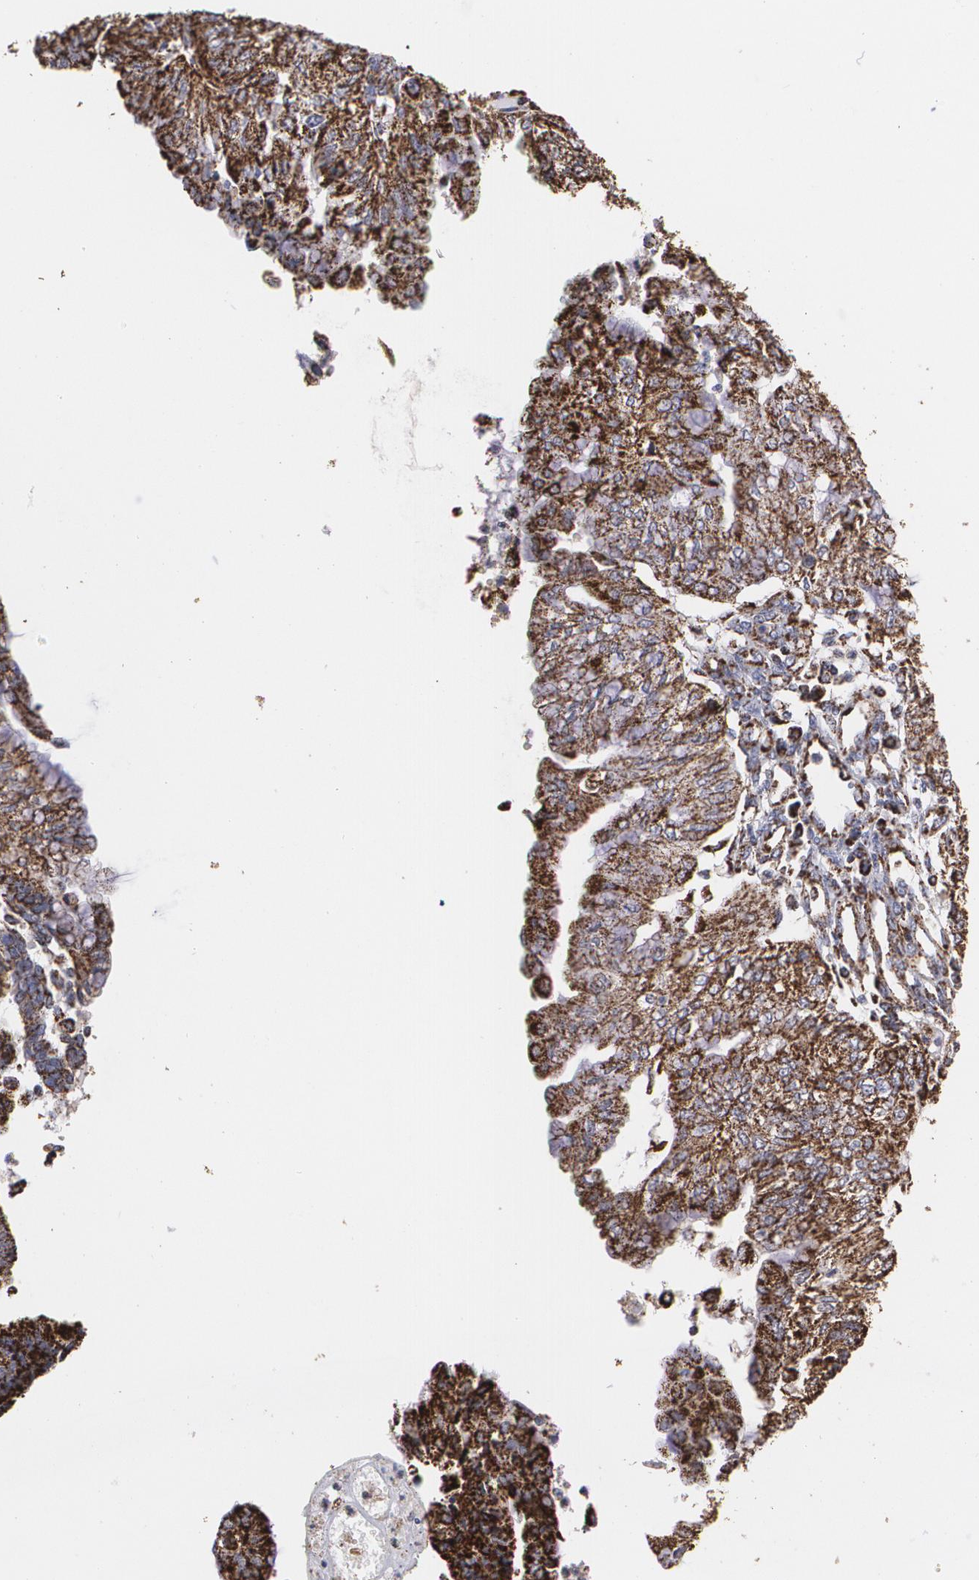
{"staining": {"intensity": "strong", "quantity": ">75%", "location": "cytoplasmic/membranous"}, "tissue": "endometrial cancer", "cell_type": "Tumor cells", "image_type": "cancer", "snomed": [{"axis": "morphology", "description": "Adenocarcinoma, NOS"}, {"axis": "topography", "description": "Endometrium"}], "caption": "The micrograph reveals a brown stain indicating the presence of a protein in the cytoplasmic/membranous of tumor cells in endometrial adenocarcinoma.", "gene": "HSPD1", "patient": {"sex": "female", "age": 59}}